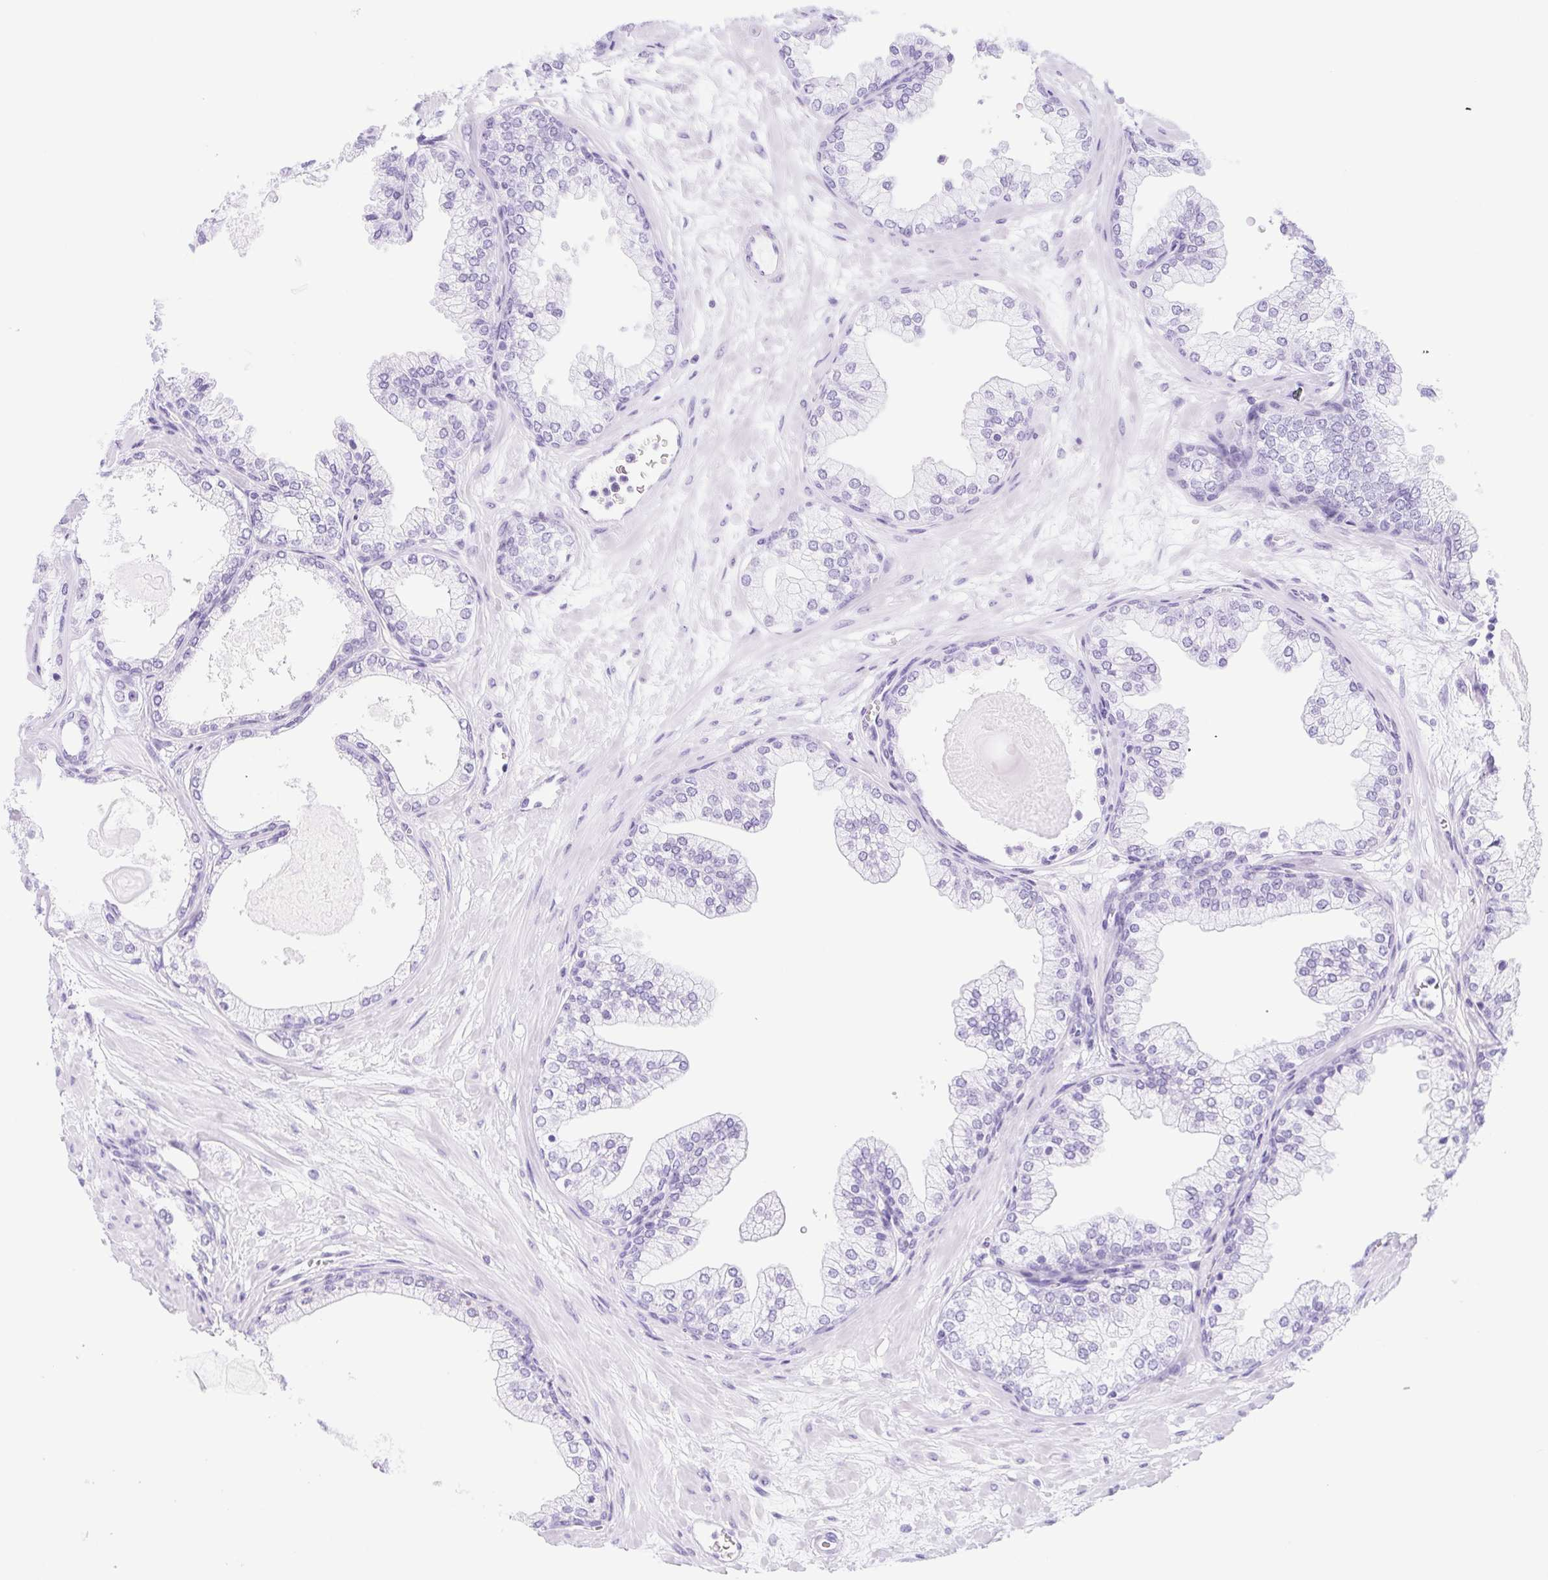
{"staining": {"intensity": "negative", "quantity": "none", "location": "none"}, "tissue": "prostate", "cell_type": "Glandular cells", "image_type": "normal", "snomed": [{"axis": "morphology", "description": "Normal tissue, NOS"}, {"axis": "topography", "description": "Prostate"}, {"axis": "topography", "description": "Peripheral nerve tissue"}], "caption": "Histopathology image shows no significant protein staining in glandular cells of unremarkable prostate. (Brightfield microscopy of DAB immunohistochemistry at high magnification).", "gene": "CYP21A2", "patient": {"sex": "male", "age": 61}}